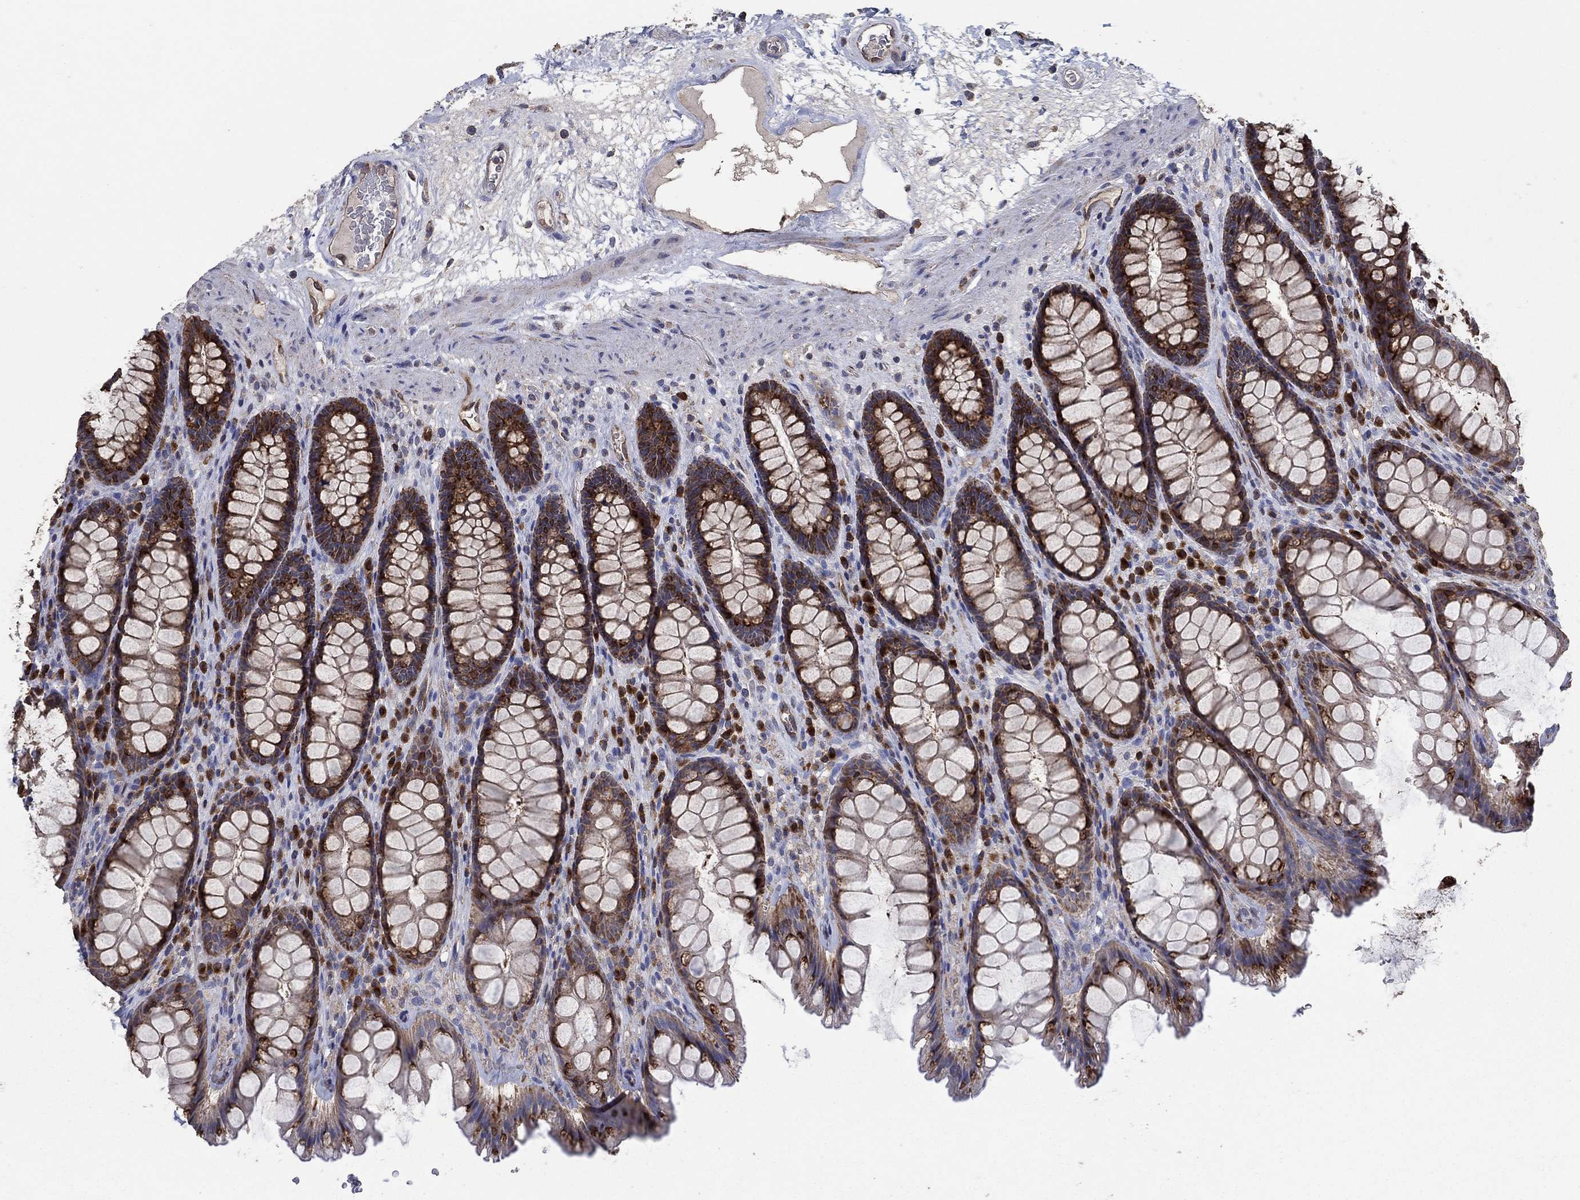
{"staining": {"intensity": "moderate", "quantity": ">75%", "location": "cytoplasmic/membranous"}, "tissue": "rectum", "cell_type": "Glandular cells", "image_type": "normal", "snomed": [{"axis": "morphology", "description": "Normal tissue, NOS"}, {"axis": "topography", "description": "Rectum"}], "caption": "Glandular cells reveal medium levels of moderate cytoplasmic/membranous expression in approximately >75% of cells in unremarkable rectum.", "gene": "HID1", "patient": {"sex": "male", "age": 72}}